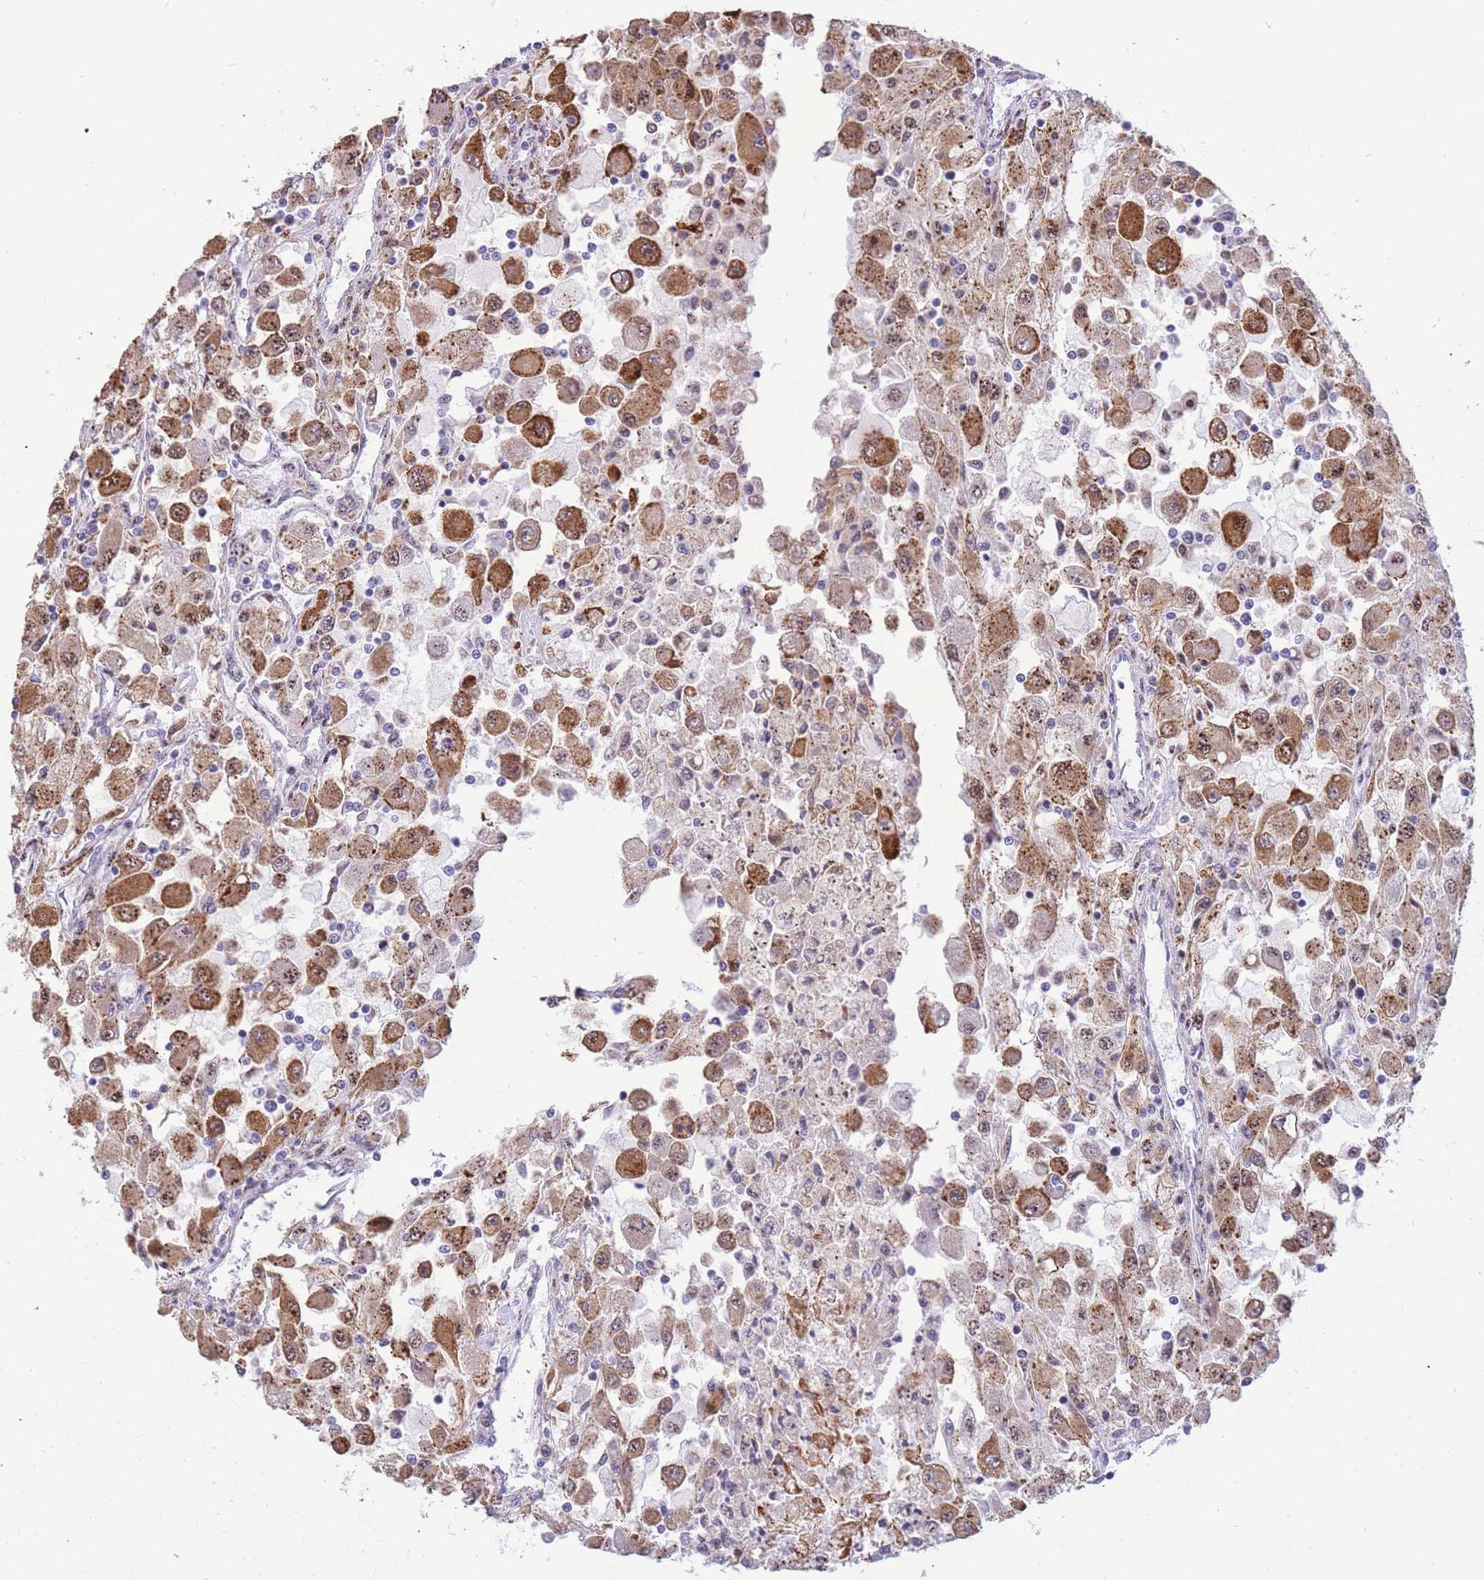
{"staining": {"intensity": "moderate", "quantity": ">75%", "location": "cytoplasmic/membranous,nuclear"}, "tissue": "renal cancer", "cell_type": "Tumor cells", "image_type": "cancer", "snomed": [{"axis": "morphology", "description": "Adenocarcinoma, NOS"}, {"axis": "topography", "description": "Kidney"}], "caption": "Tumor cells exhibit medium levels of moderate cytoplasmic/membranous and nuclear positivity in approximately >75% of cells in human renal cancer. (IHC, brightfield microscopy, high magnification).", "gene": "FAM153A", "patient": {"sex": "female", "age": 67}}